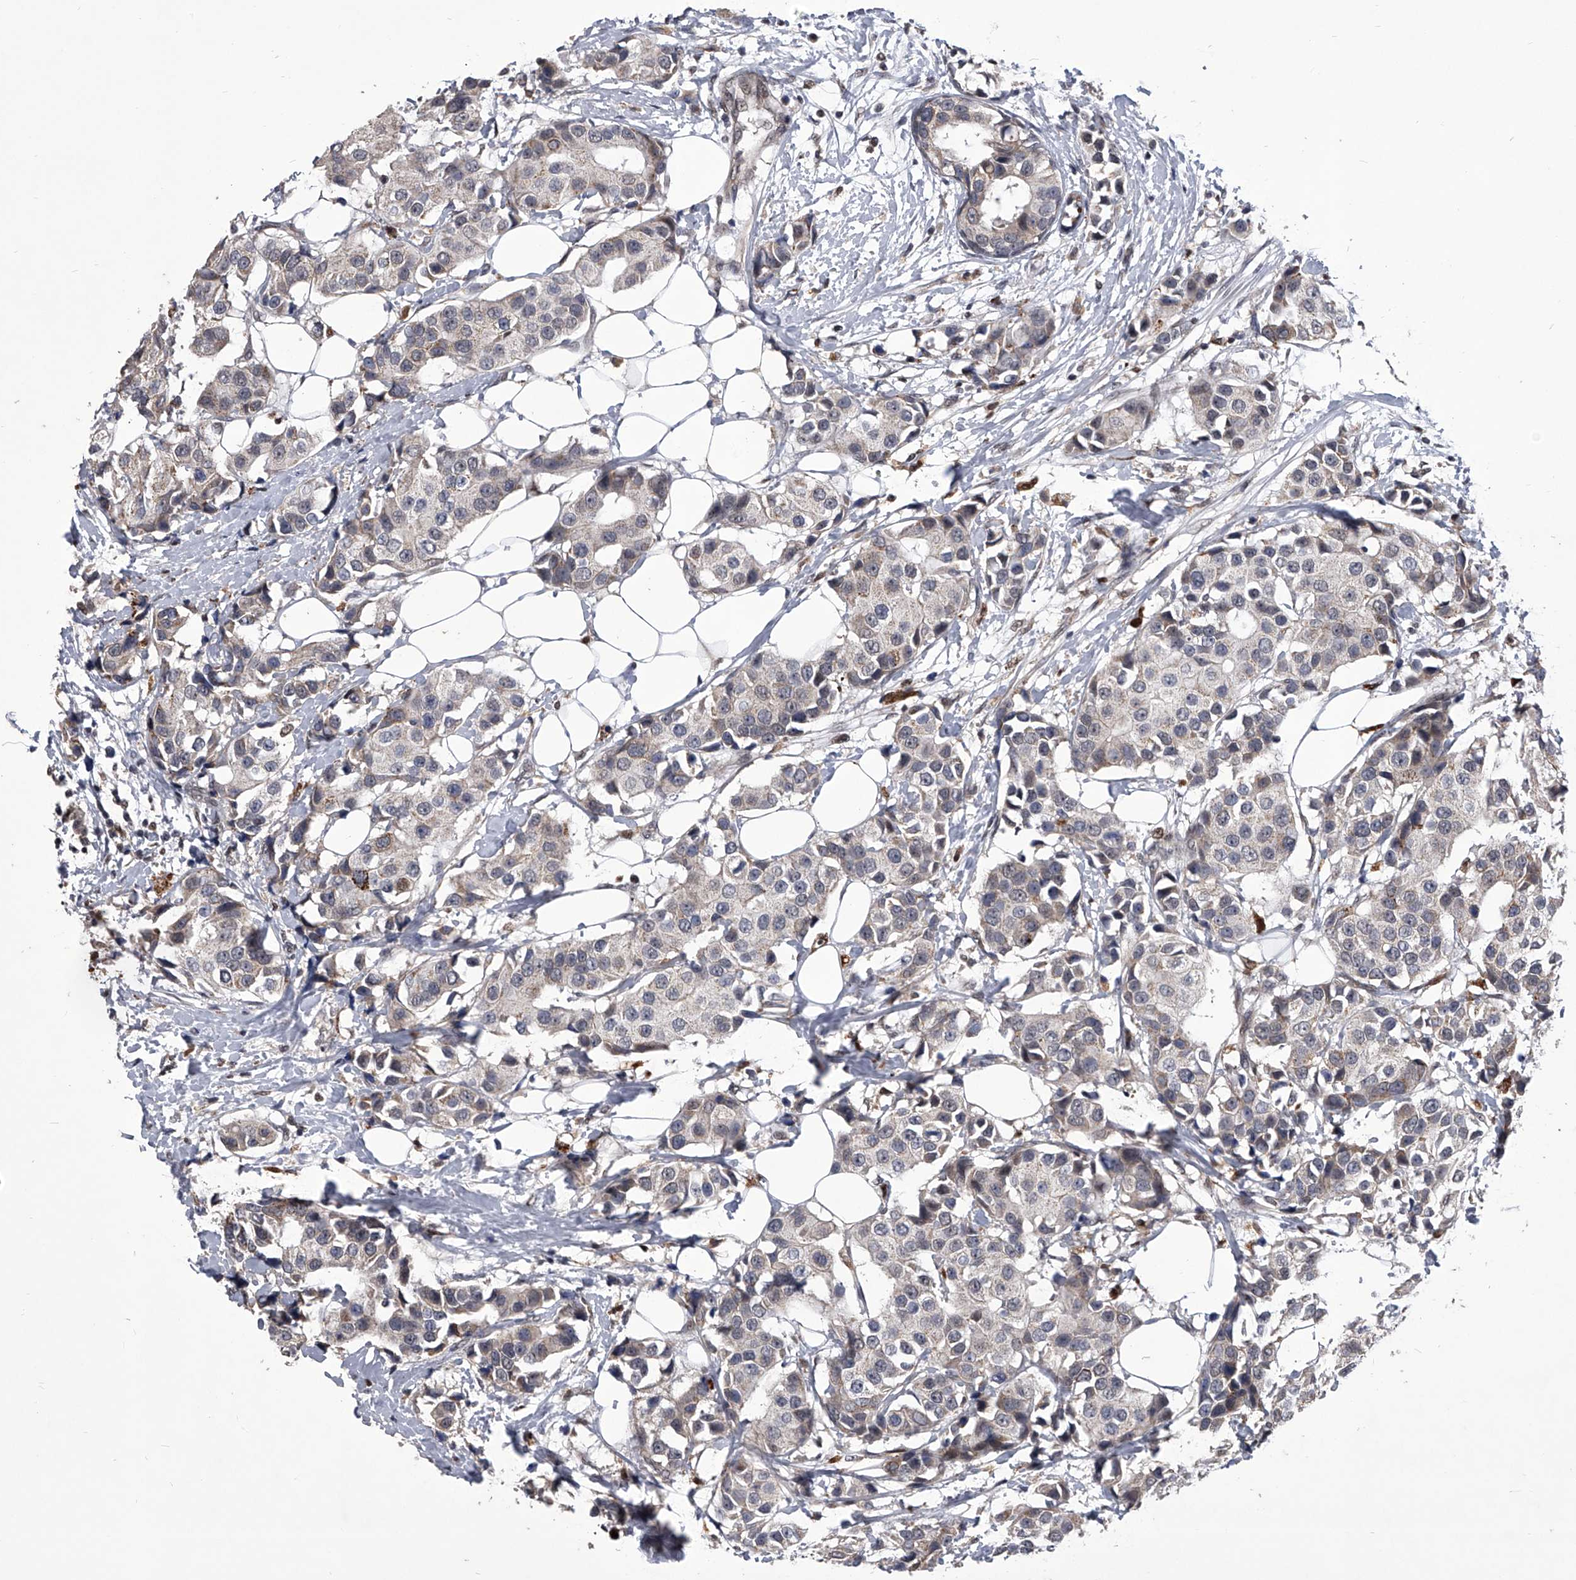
{"staining": {"intensity": "weak", "quantity": "25%-75%", "location": "cytoplasmic/membranous"}, "tissue": "breast cancer", "cell_type": "Tumor cells", "image_type": "cancer", "snomed": [{"axis": "morphology", "description": "Normal tissue, NOS"}, {"axis": "morphology", "description": "Duct carcinoma"}, {"axis": "topography", "description": "Breast"}], "caption": "Human breast infiltrating ductal carcinoma stained with a protein marker displays weak staining in tumor cells.", "gene": "CMTR1", "patient": {"sex": "female", "age": 39}}